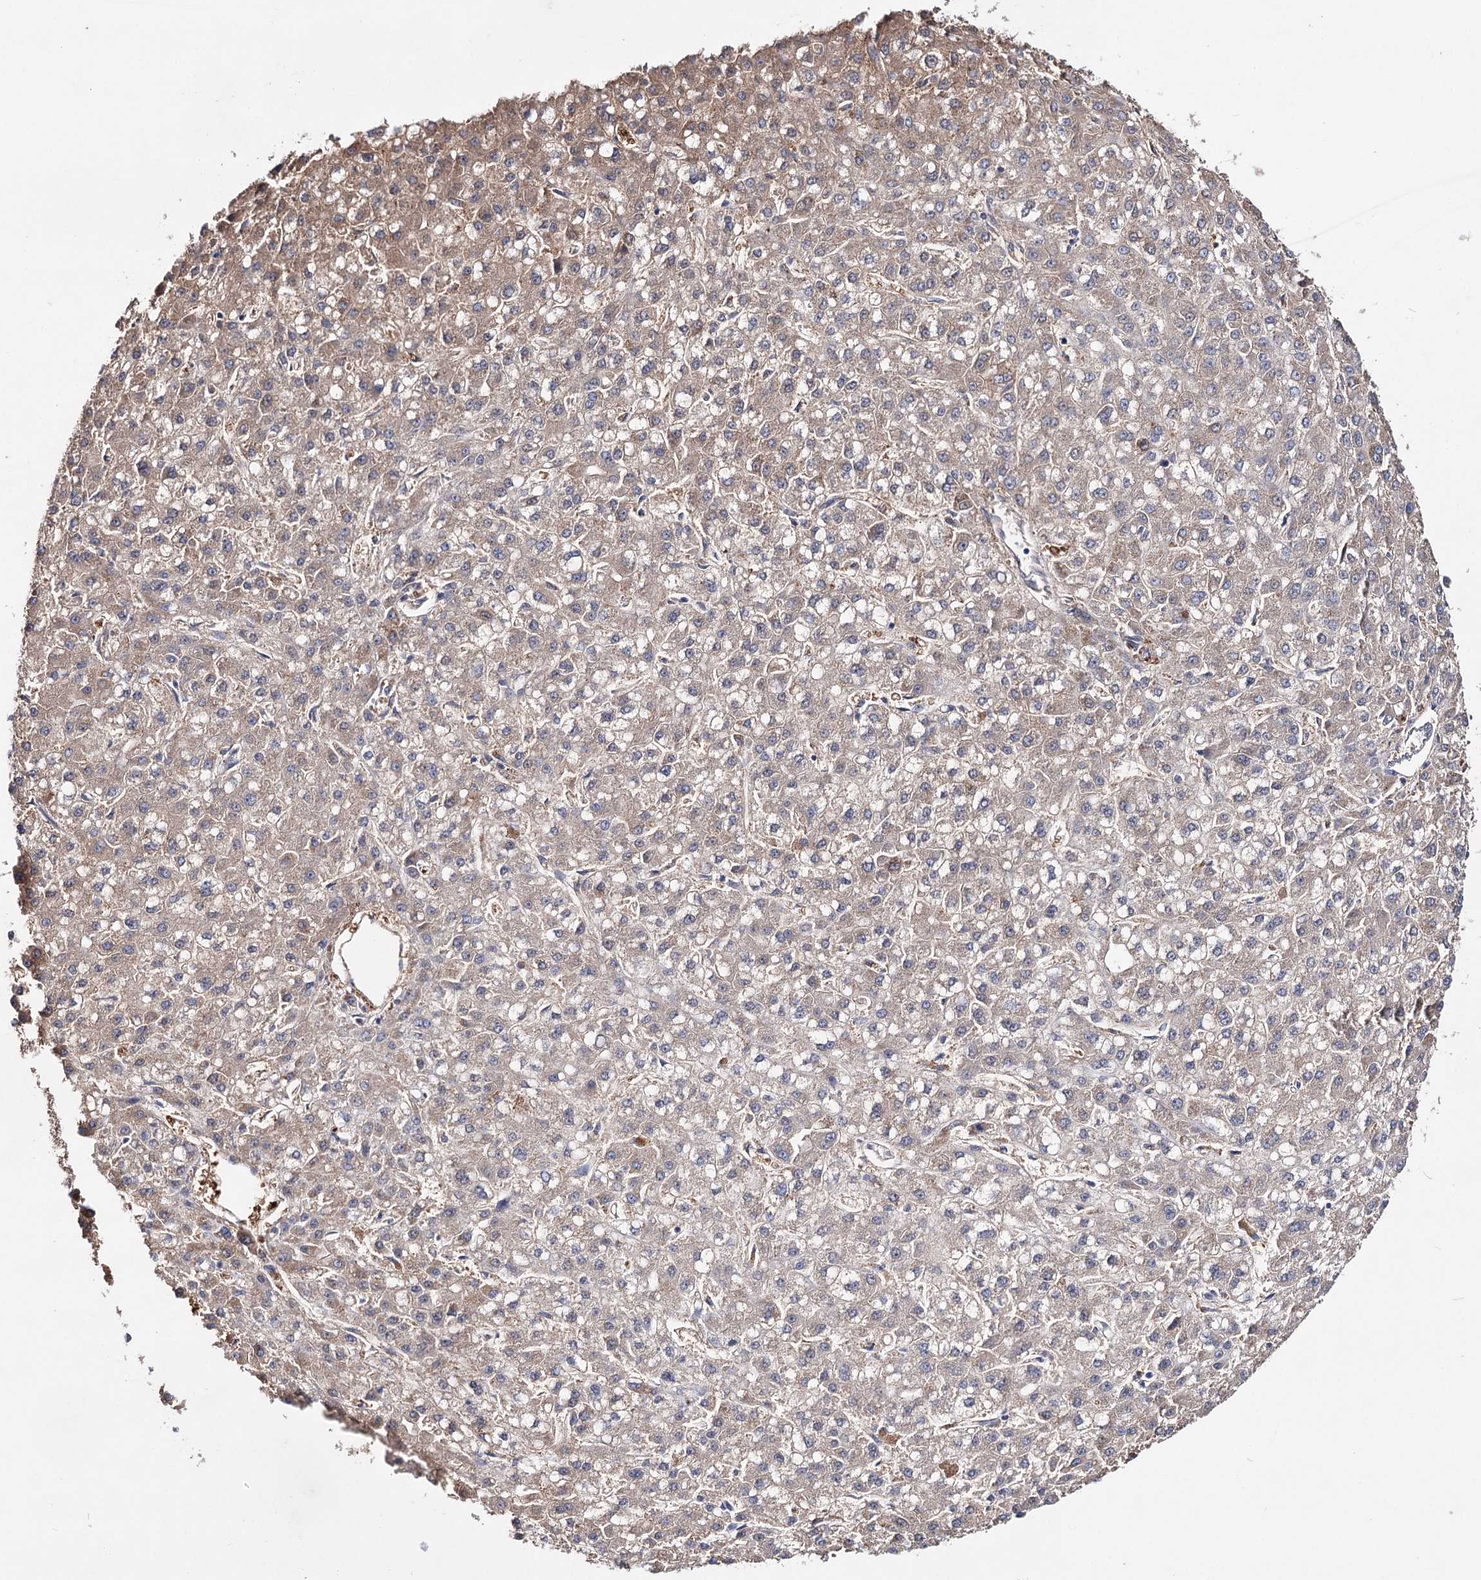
{"staining": {"intensity": "weak", "quantity": ">75%", "location": "cytoplasmic/membranous"}, "tissue": "liver cancer", "cell_type": "Tumor cells", "image_type": "cancer", "snomed": [{"axis": "morphology", "description": "Carcinoma, Hepatocellular, NOS"}, {"axis": "topography", "description": "Liver"}], "caption": "This is a histology image of IHC staining of liver cancer (hepatocellular carcinoma), which shows weak positivity in the cytoplasmic/membranous of tumor cells.", "gene": "CFAP46", "patient": {"sex": "male", "age": 67}}